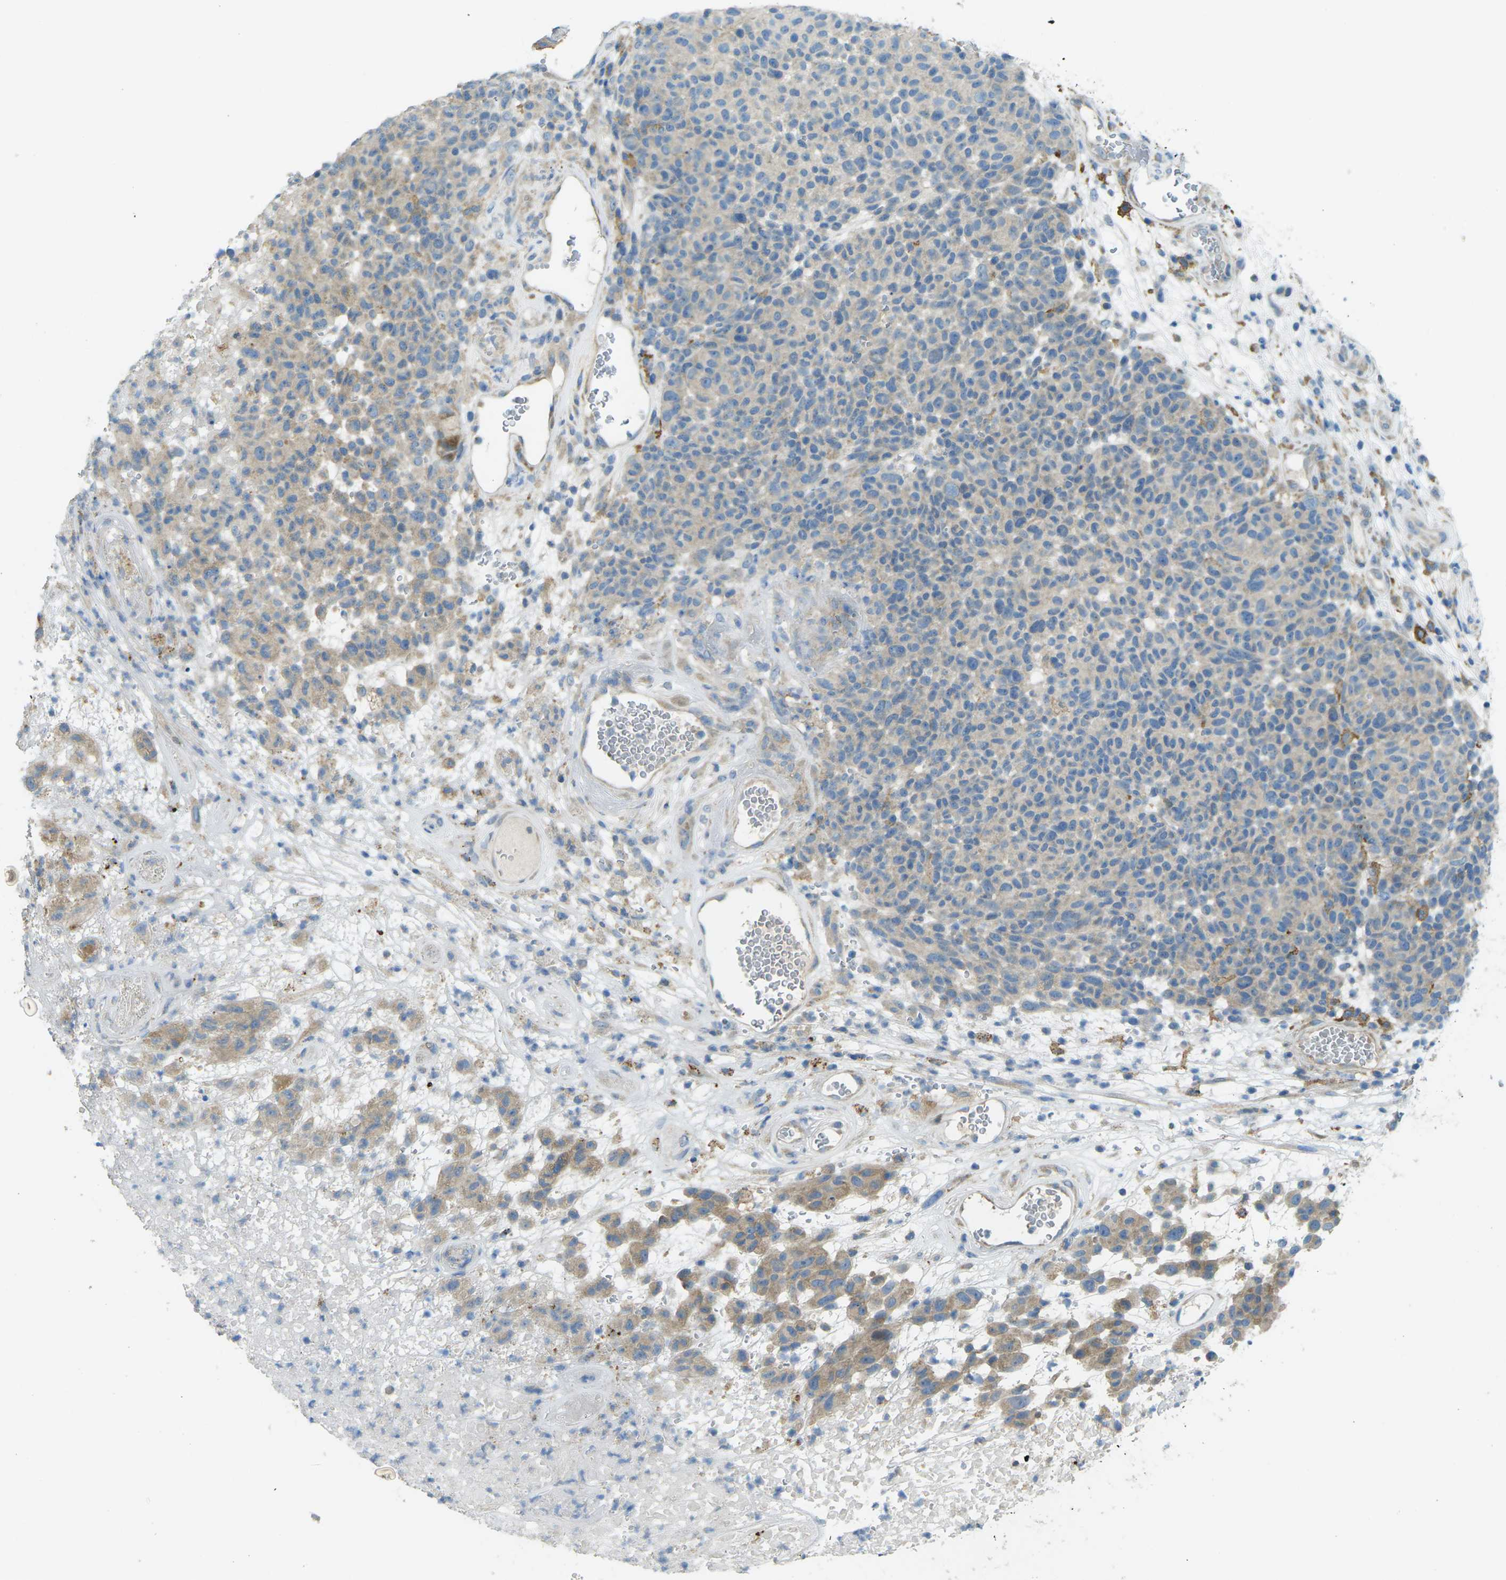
{"staining": {"intensity": "negative", "quantity": "none", "location": "none"}, "tissue": "melanoma", "cell_type": "Tumor cells", "image_type": "cancer", "snomed": [{"axis": "morphology", "description": "Malignant melanoma, NOS"}, {"axis": "topography", "description": "Skin"}], "caption": "Human melanoma stained for a protein using immunohistochemistry (IHC) displays no positivity in tumor cells.", "gene": "MYLK4", "patient": {"sex": "male", "age": 59}}